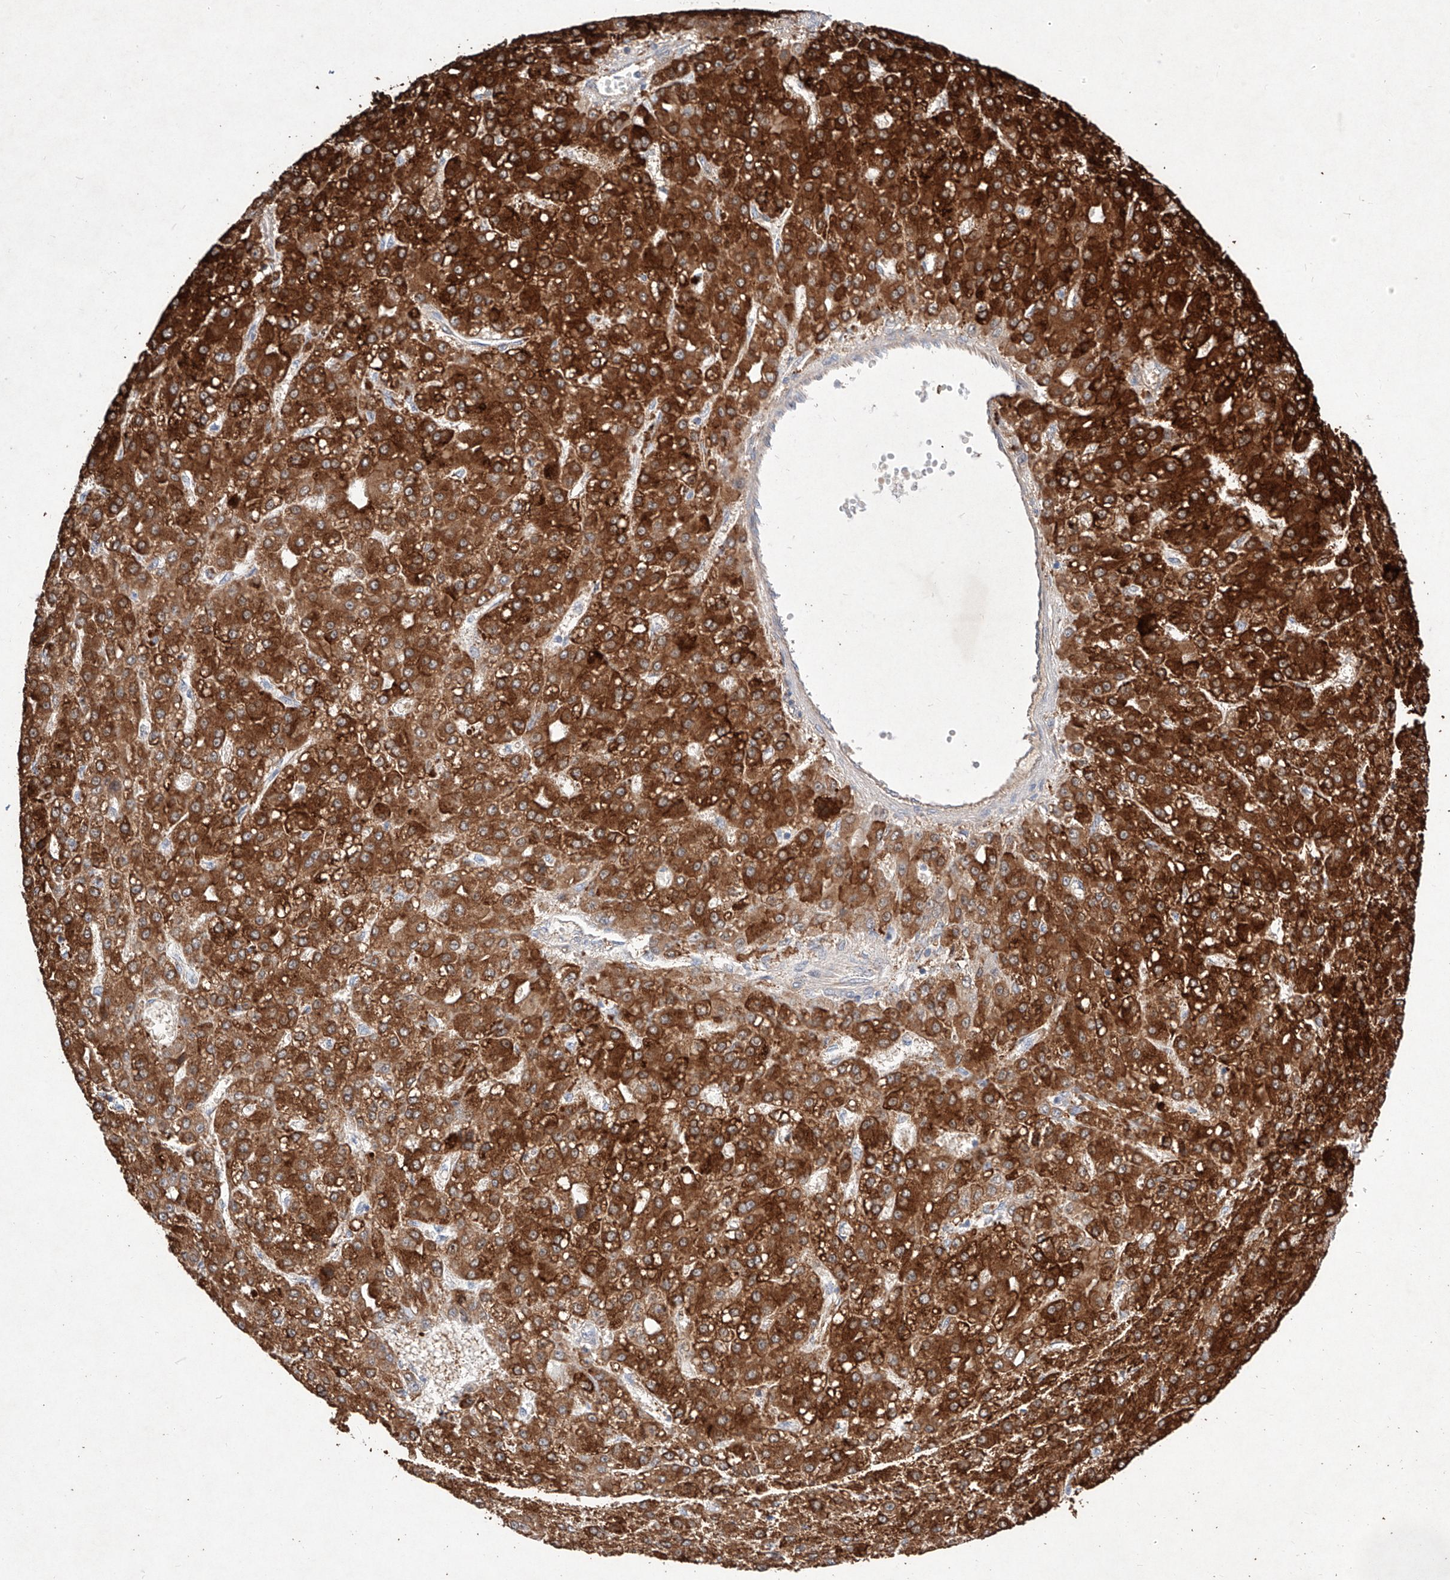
{"staining": {"intensity": "strong", "quantity": ">75%", "location": "cytoplasmic/membranous"}, "tissue": "liver cancer", "cell_type": "Tumor cells", "image_type": "cancer", "snomed": [{"axis": "morphology", "description": "Carcinoma, Hepatocellular, NOS"}, {"axis": "topography", "description": "Liver"}], "caption": "Approximately >75% of tumor cells in human liver cancer exhibit strong cytoplasmic/membranous protein positivity as visualized by brown immunohistochemical staining.", "gene": "C6orf62", "patient": {"sex": "male", "age": 67}}